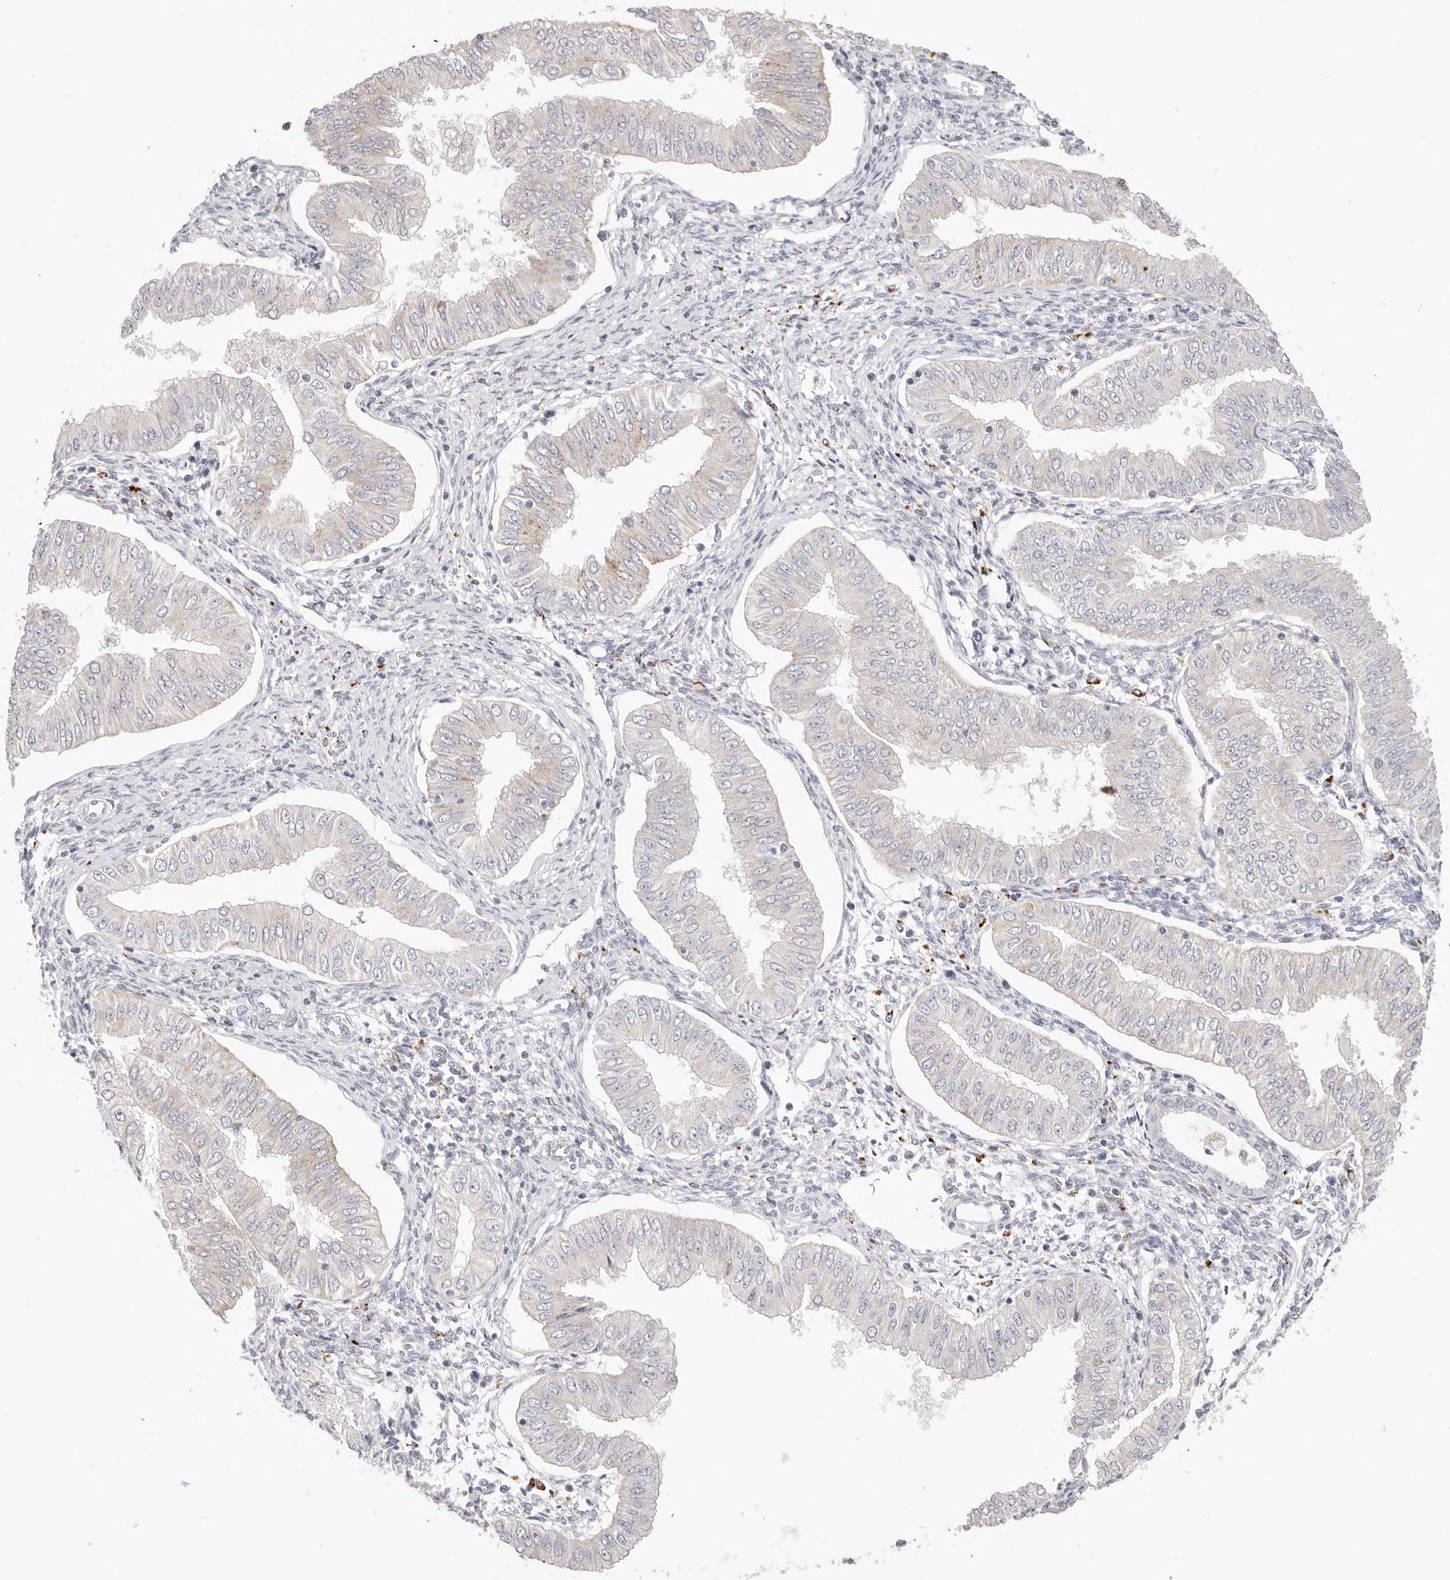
{"staining": {"intensity": "negative", "quantity": "none", "location": "none"}, "tissue": "endometrial cancer", "cell_type": "Tumor cells", "image_type": "cancer", "snomed": [{"axis": "morphology", "description": "Normal tissue, NOS"}, {"axis": "morphology", "description": "Adenocarcinoma, NOS"}, {"axis": "topography", "description": "Endometrium"}], "caption": "Immunohistochemical staining of adenocarcinoma (endometrial) reveals no significant positivity in tumor cells.", "gene": "STKLD1", "patient": {"sex": "female", "age": 53}}